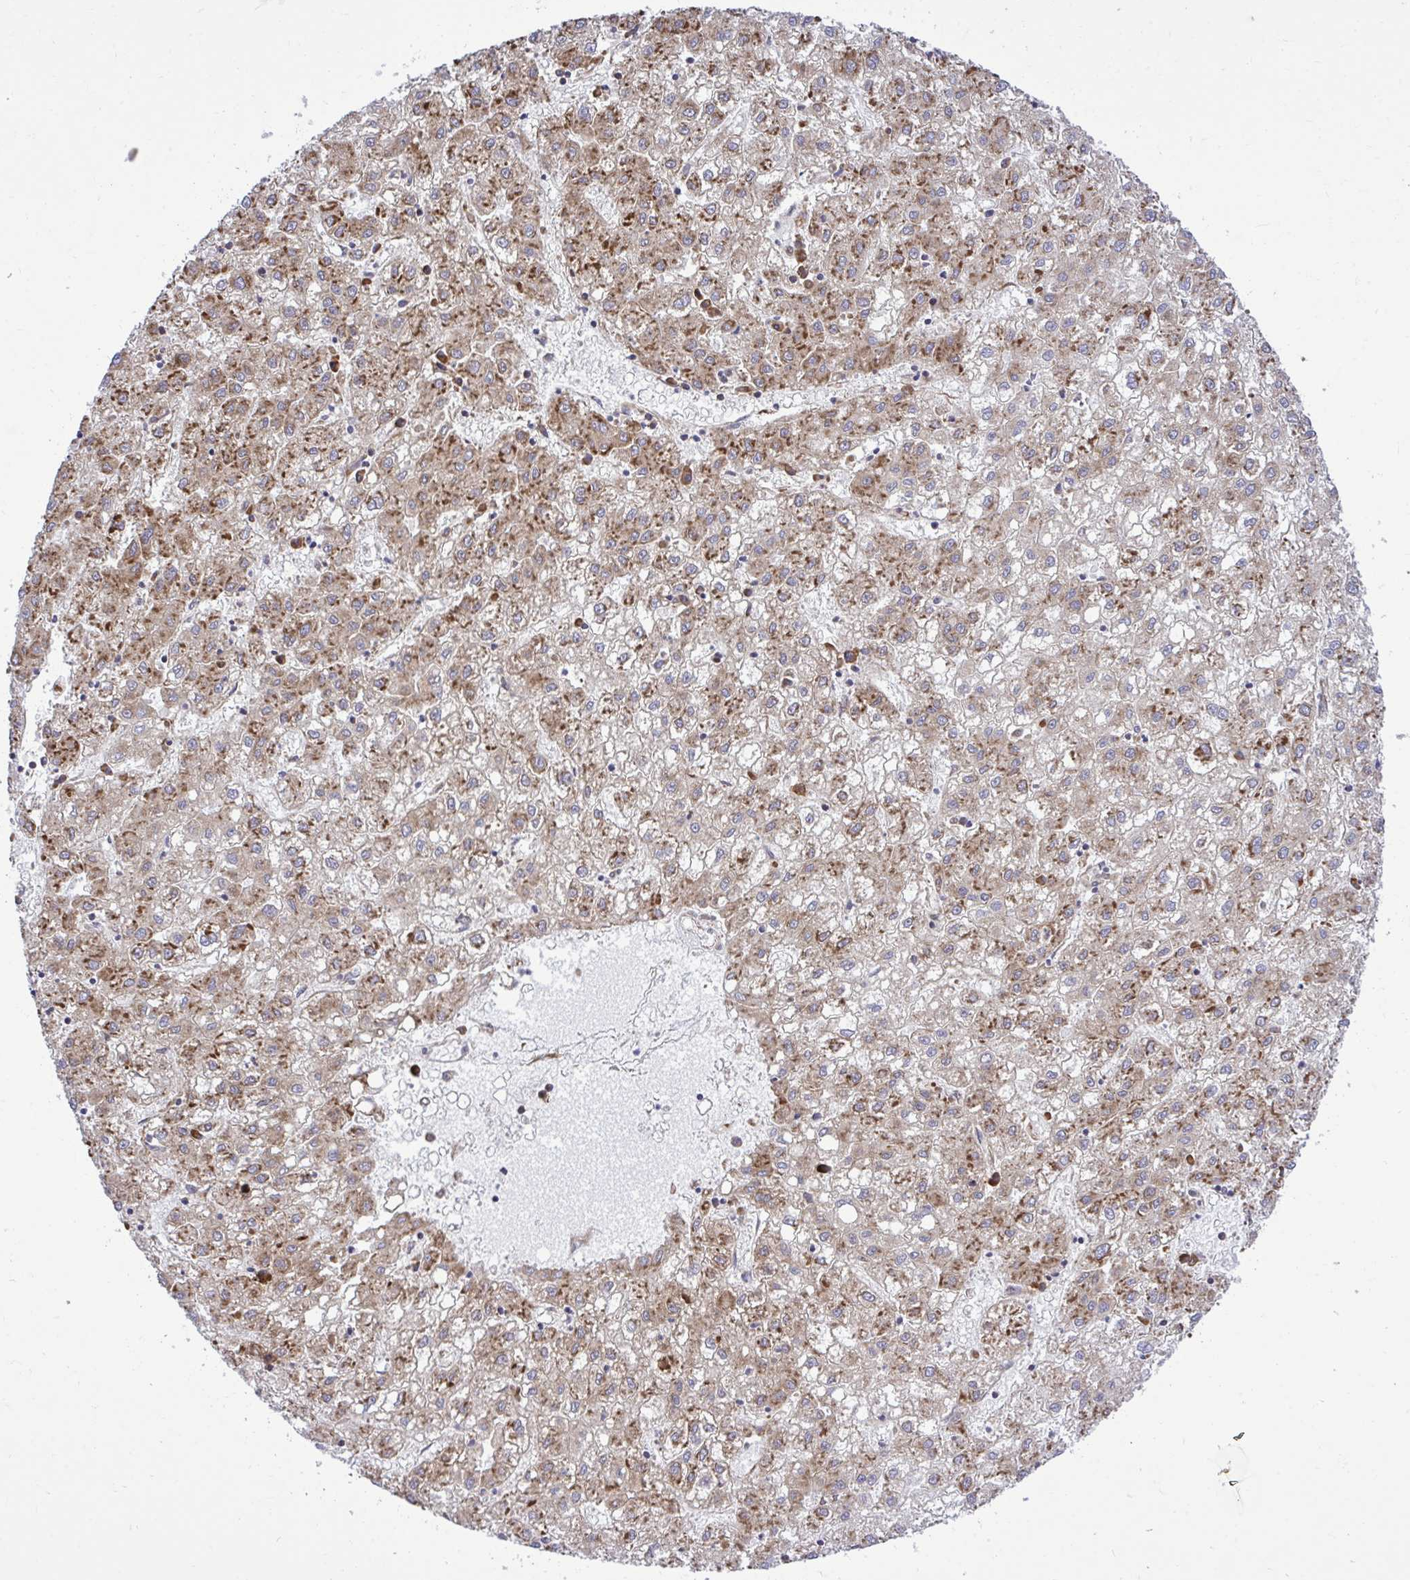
{"staining": {"intensity": "strong", "quantity": "25%-75%", "location": "cytoplasmic/membranous"}, "tissue": "liver cancer", "cell_type": "Tumor cells", "image_type": "cancer", "snomed": [{"axis": "morphology", "description": "Carcinoma, Hepatocellular, NOS"}, {"axis": "topography", "description": "Liver"}], "caption": "Protein staining demonstrates strong cytoplasmic/membranous expression in about 25%-75% of tumor cells in liver hepatocellular carcinoma.", "gene": "RPS15", "patient": {"sex": "male", "age": 72}}